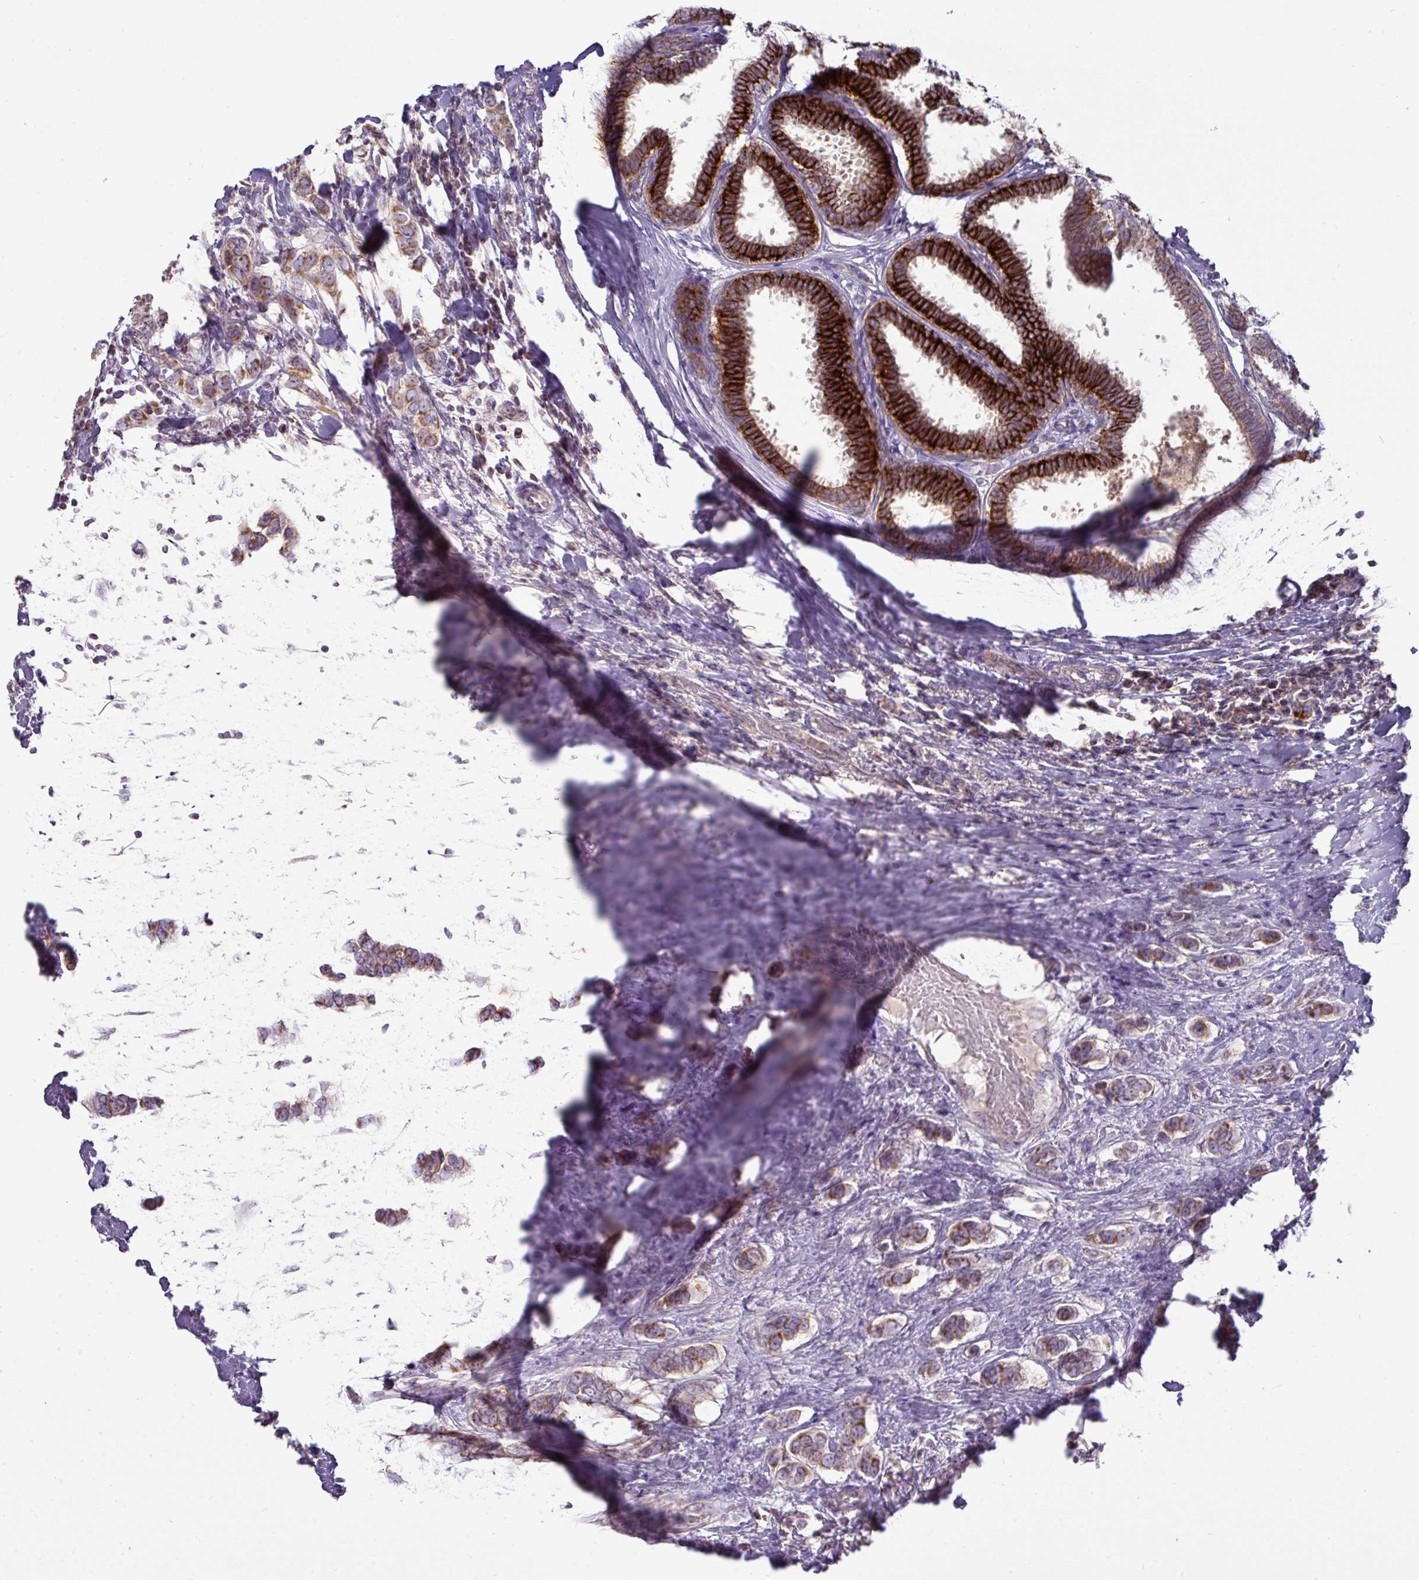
{"staining": {"intensity": "moderate", "quantity": ">75%", "location": "cytoplasmic/membranous"}, "tissue": "breast cancer", "cell_type": "Tumor cells", "image_type": "cancer", "snomed": [{"axis": "morphology", "description": "Lobular carcinoma"}, {"axis": "topography", "description": "Breast"}], "caption": "Immunohistochemical staining of human breast cancer displays medium levels of moderate cytoplasmic/membranous expression in about >75% of tumor cells. (Brightfield microscopy of DAB IHC at high magnification).", "gene": "TRAPPC1", "patient": {"sex": "female", "age": 51}}